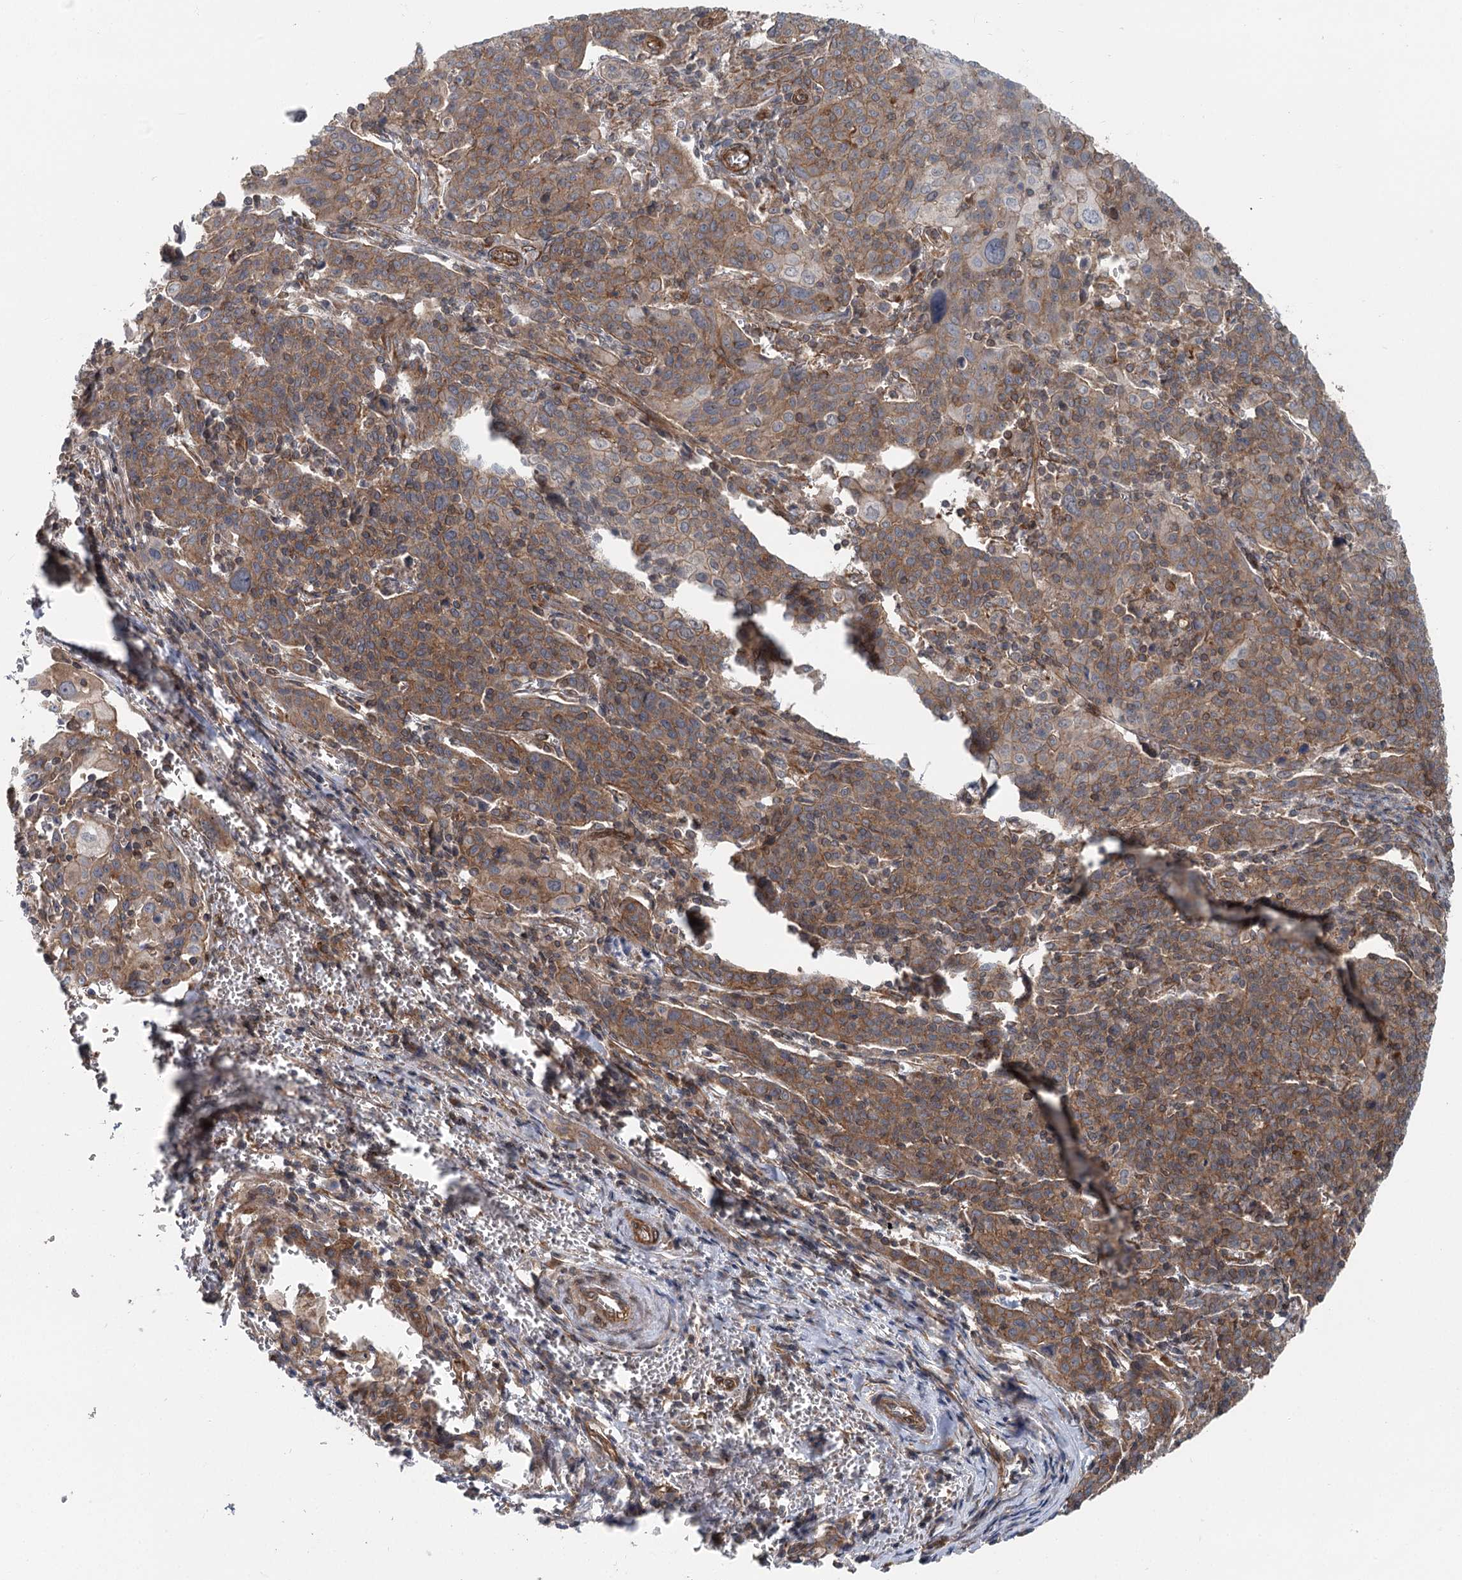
{"staining": {"intensity": "moderate", "quantity": ">75%", "location": "cytoplasmic/membranous"}, "tissue": "cervical cancer", "cell_type": "Tumor cells", "image_type": "cancer", "snomed": [{"axis": "morphology", "description": "Squamous cell carcinoma, NOS"}, {"axis": "topography", "description": "Cervix"}], "caption": "Brown immunohistochemical staining in human cervical cancer reveals moderate cytoplasmic/membranous expression in approximately >75% of tumor cells.", "gene": "IQSEC1", "patient": {"sex": "female", "age": 67}}